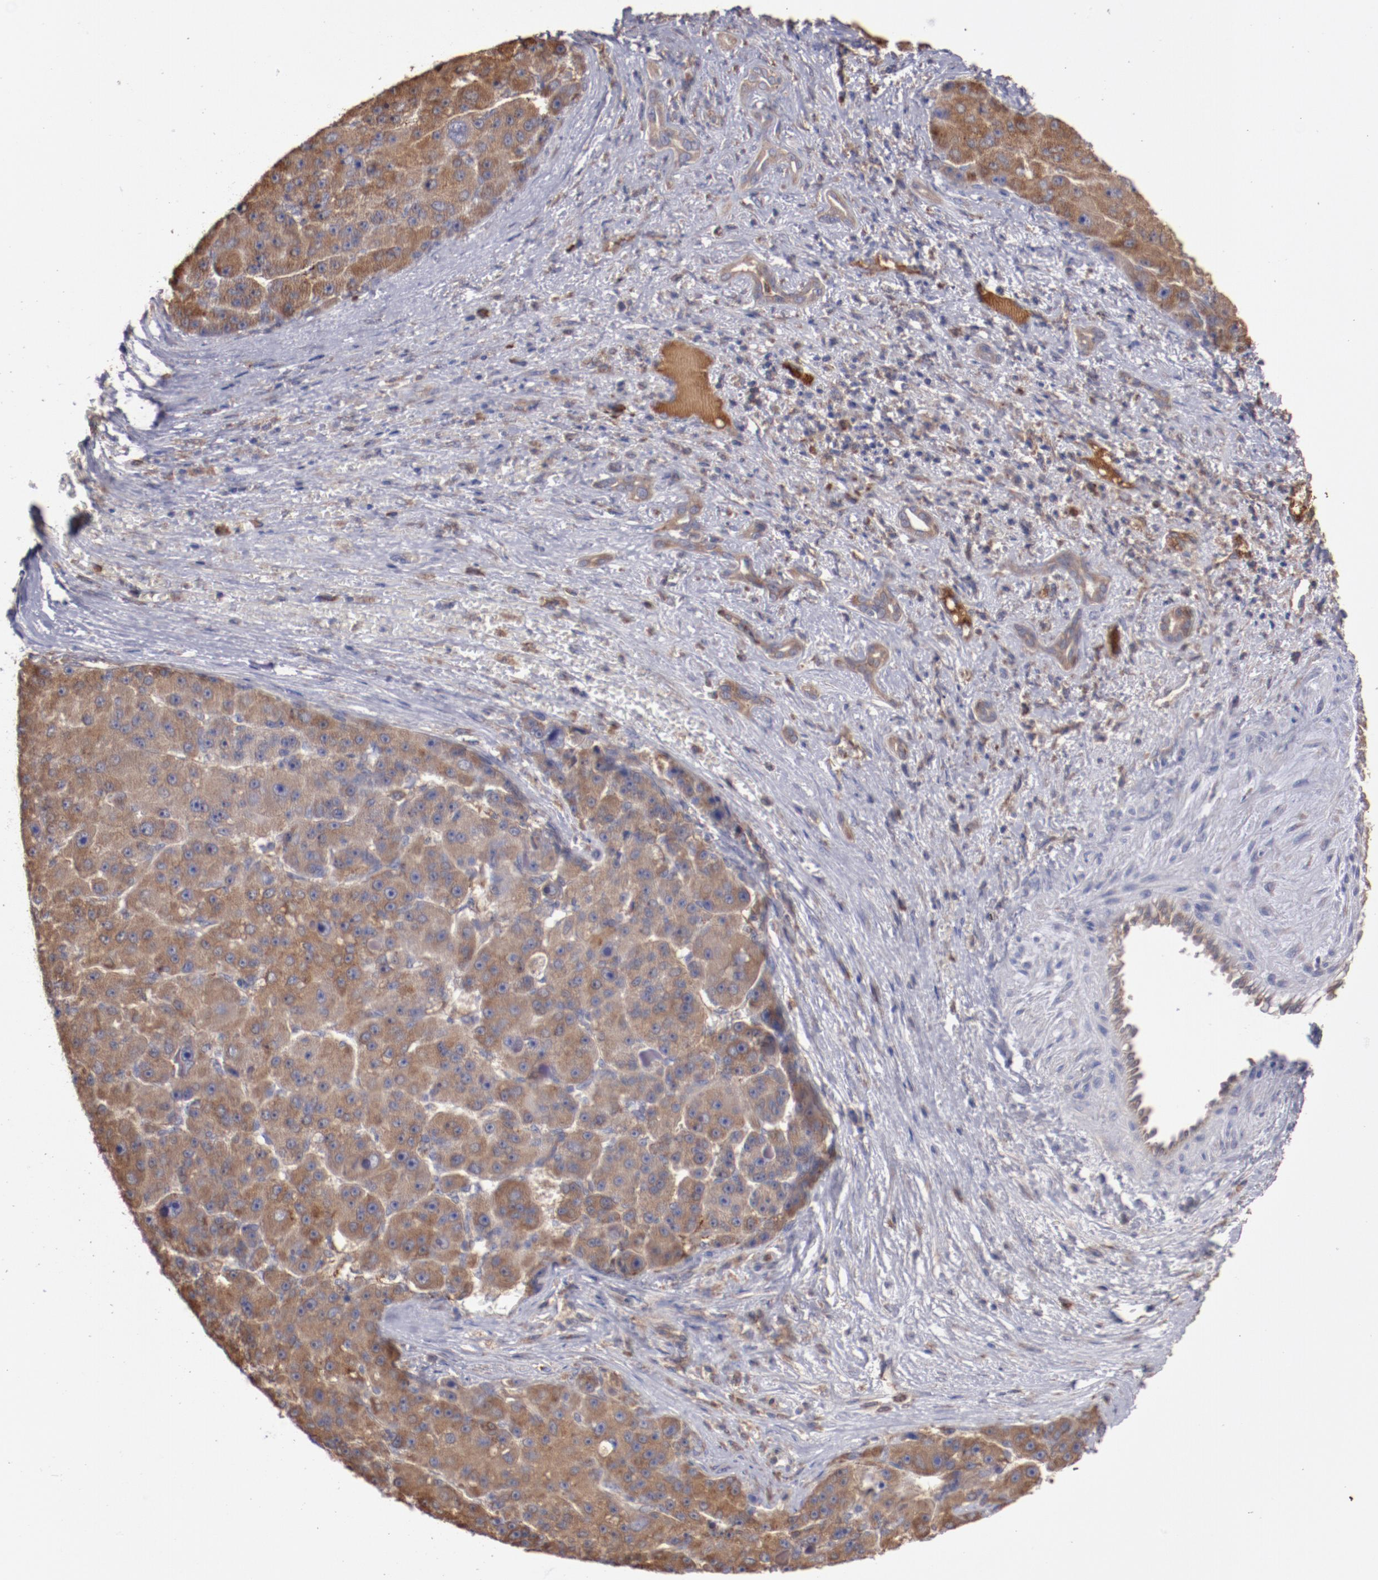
{"staining": {"intensity": "weak", "quantity": "25%-75%", "location": "cytoplasmic/membranous"}, "tissue": "liver cancer", "cell_type": "Tumor cells", "image_type": "cancer", "snomed": [{"axis": "morphology", "description": "Carcinoma, Hepatocellular, NOS"}, {"axis": "topography", "description": "Liver"}], "caption": "A brown stain highlights weak cytoplasmic/membranous staining of a protein in liver cancer tumor cells.", "gene": "NFKBIE", "patient": {"sex": "male", "age": 76}}